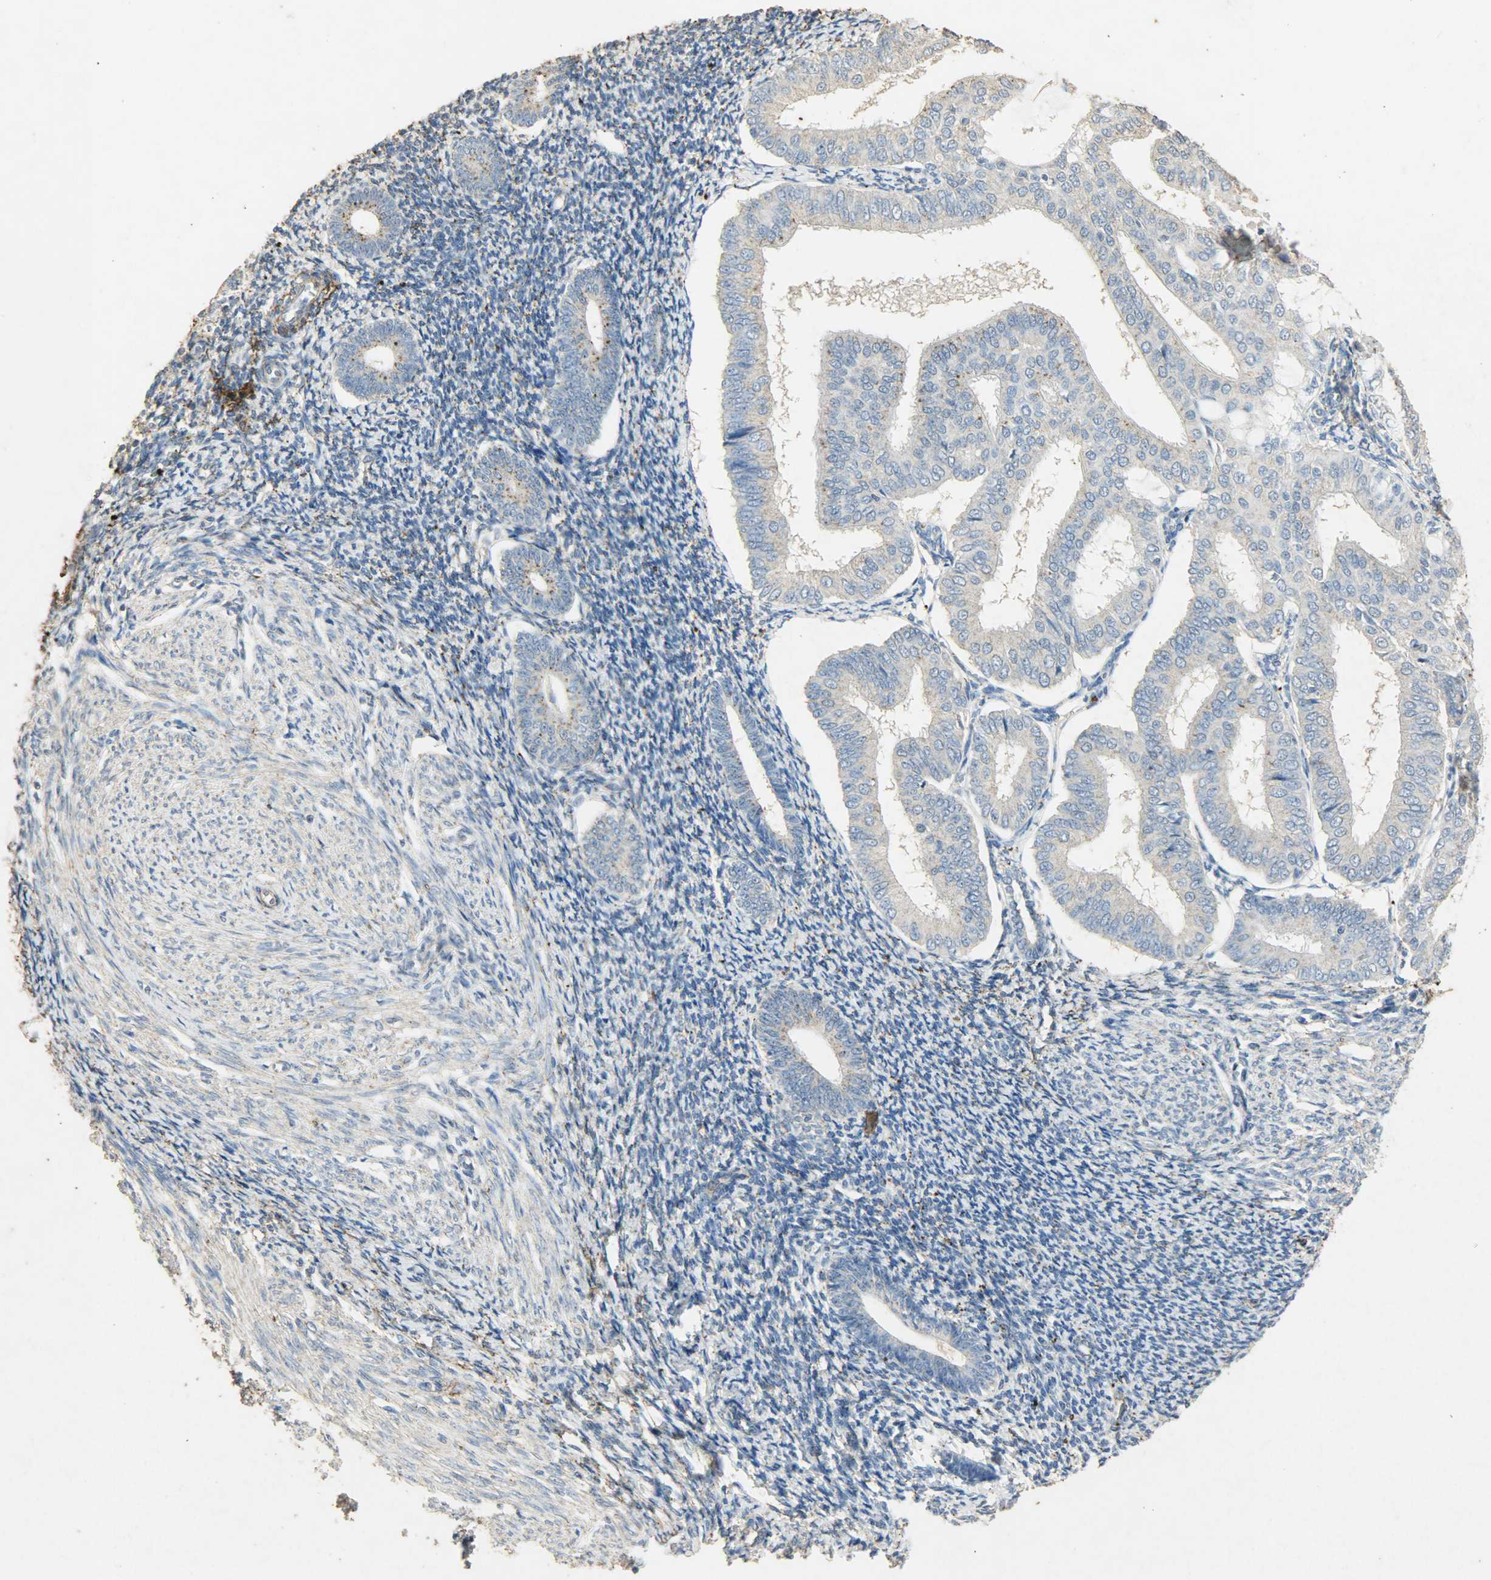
{"staining": {"intensity": "weak", "quantity": "<25%", "location": "cytoplasmic/membranous"}, "tissue": "endometrium", "cell_type": "Cells in endometrial stroma", "image_type": "normal", "snomed": [{"axis": "morphology", "description": "Normal tissue, NOS"}, {"axis": "topography", "description": "Endometrium"}], "caption": "This is a micrograph of immunohistochemistry staining of normal endometrium, which shows no positivity in cells in endometrial stroma. (DAB immunohistochemistry (IHC), high magnification).", "gene": "ASB9", "patient": {"sex": "female", "age": 57}}